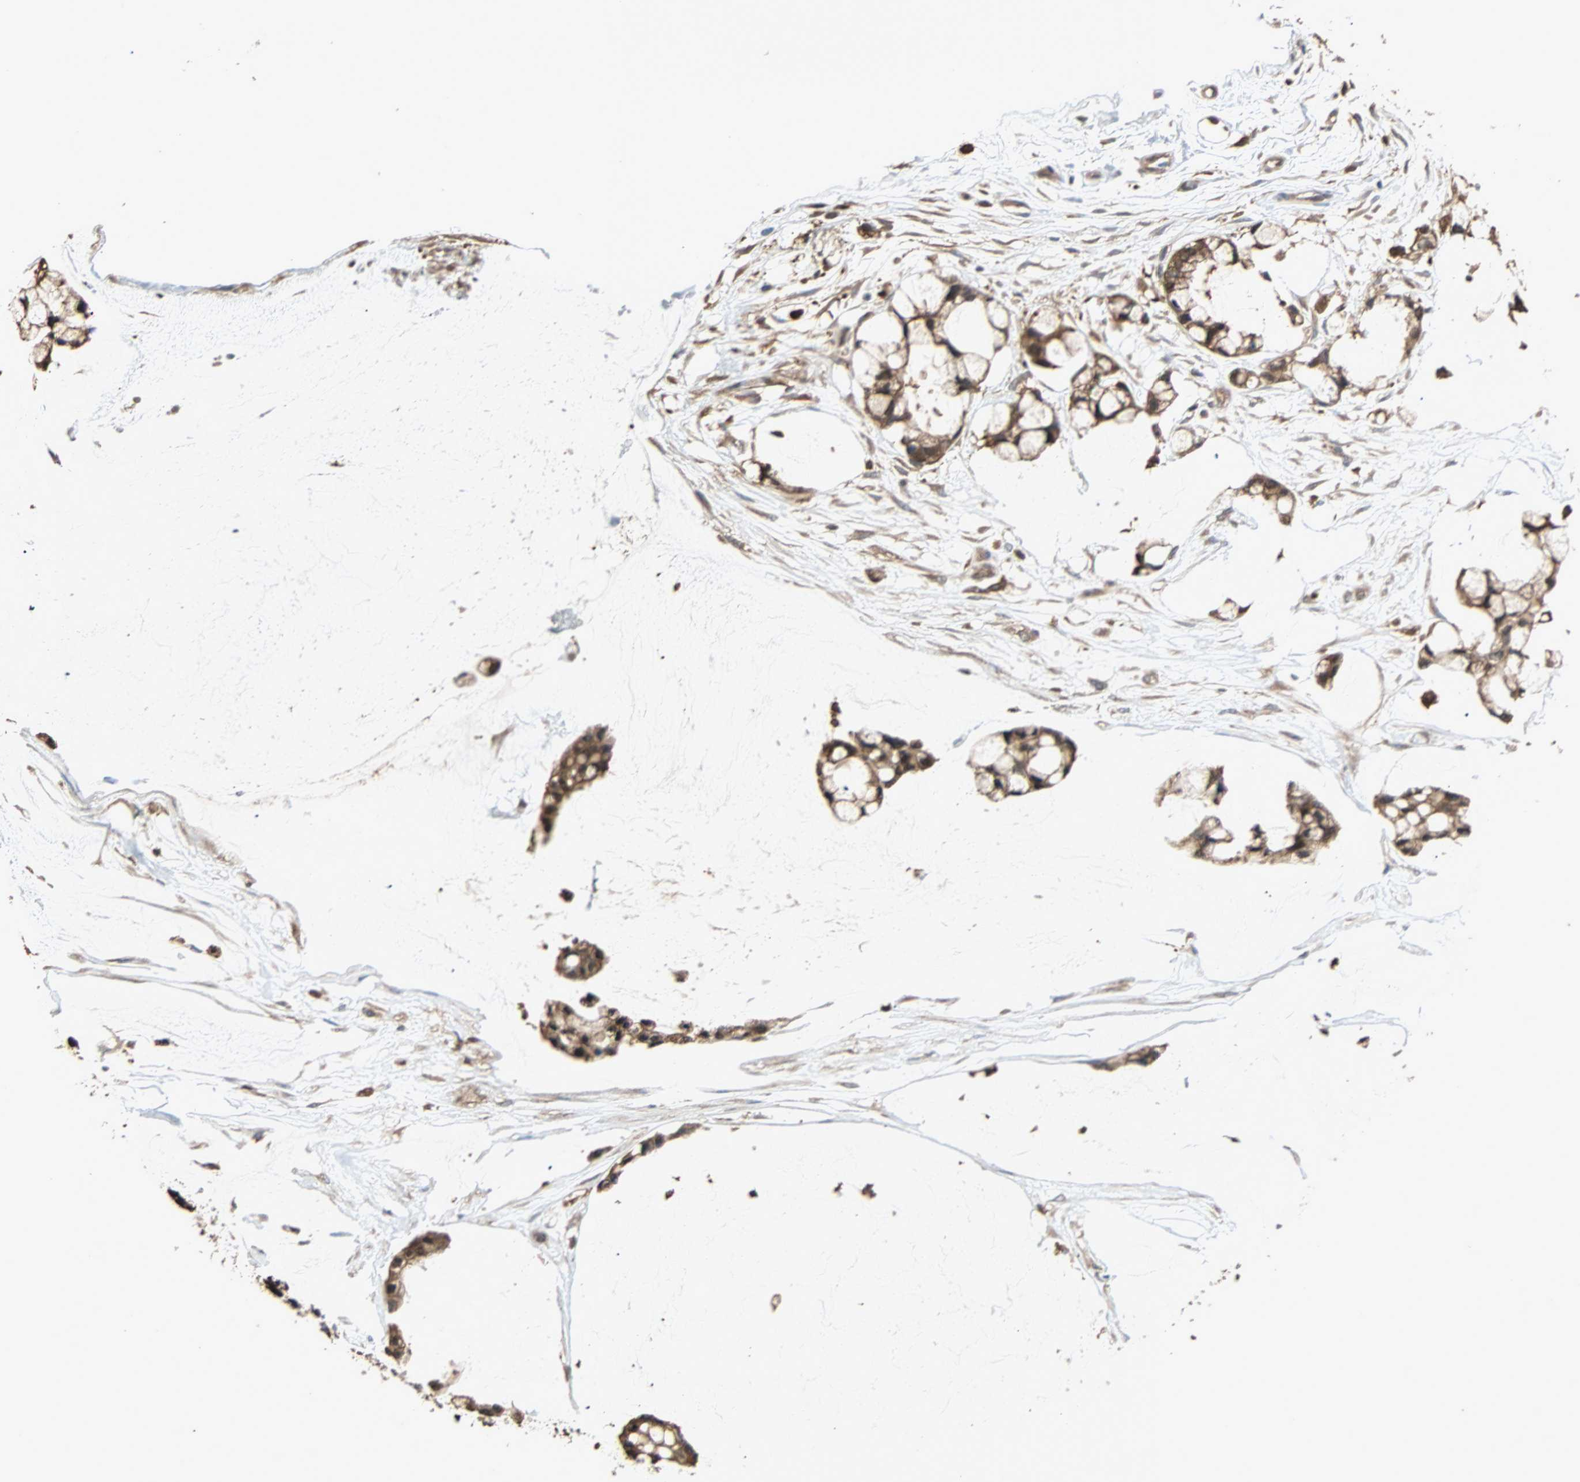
{"staining": {"intensity": "moderate", "quantity": ">75%", "location": "cytoplasmic/membranous"}, "tissue": "ovarian cancer", "cell_type": "Tumor cells", "image_type": "cancer", "snomed": [{"axis": "morphology", "description": "Cystadenocarcinoma, mucinous, NOS"}, {"axis": "topography", "description": "Ovary"}], "caption": "Ovarian cancer (mucinous cystadenocarcinoma) tissue reveals moderate cytoplasmic/membranous positivity in approximately >75% of tumor cells, visualized by immunohistochemistry. (DAB (3,3'-diaminobenzidine) IHC, brown staining for protein, blue staining for nuclei).", "gene": "PRDX1", "patient": {"sex": "female", "age": 39}}